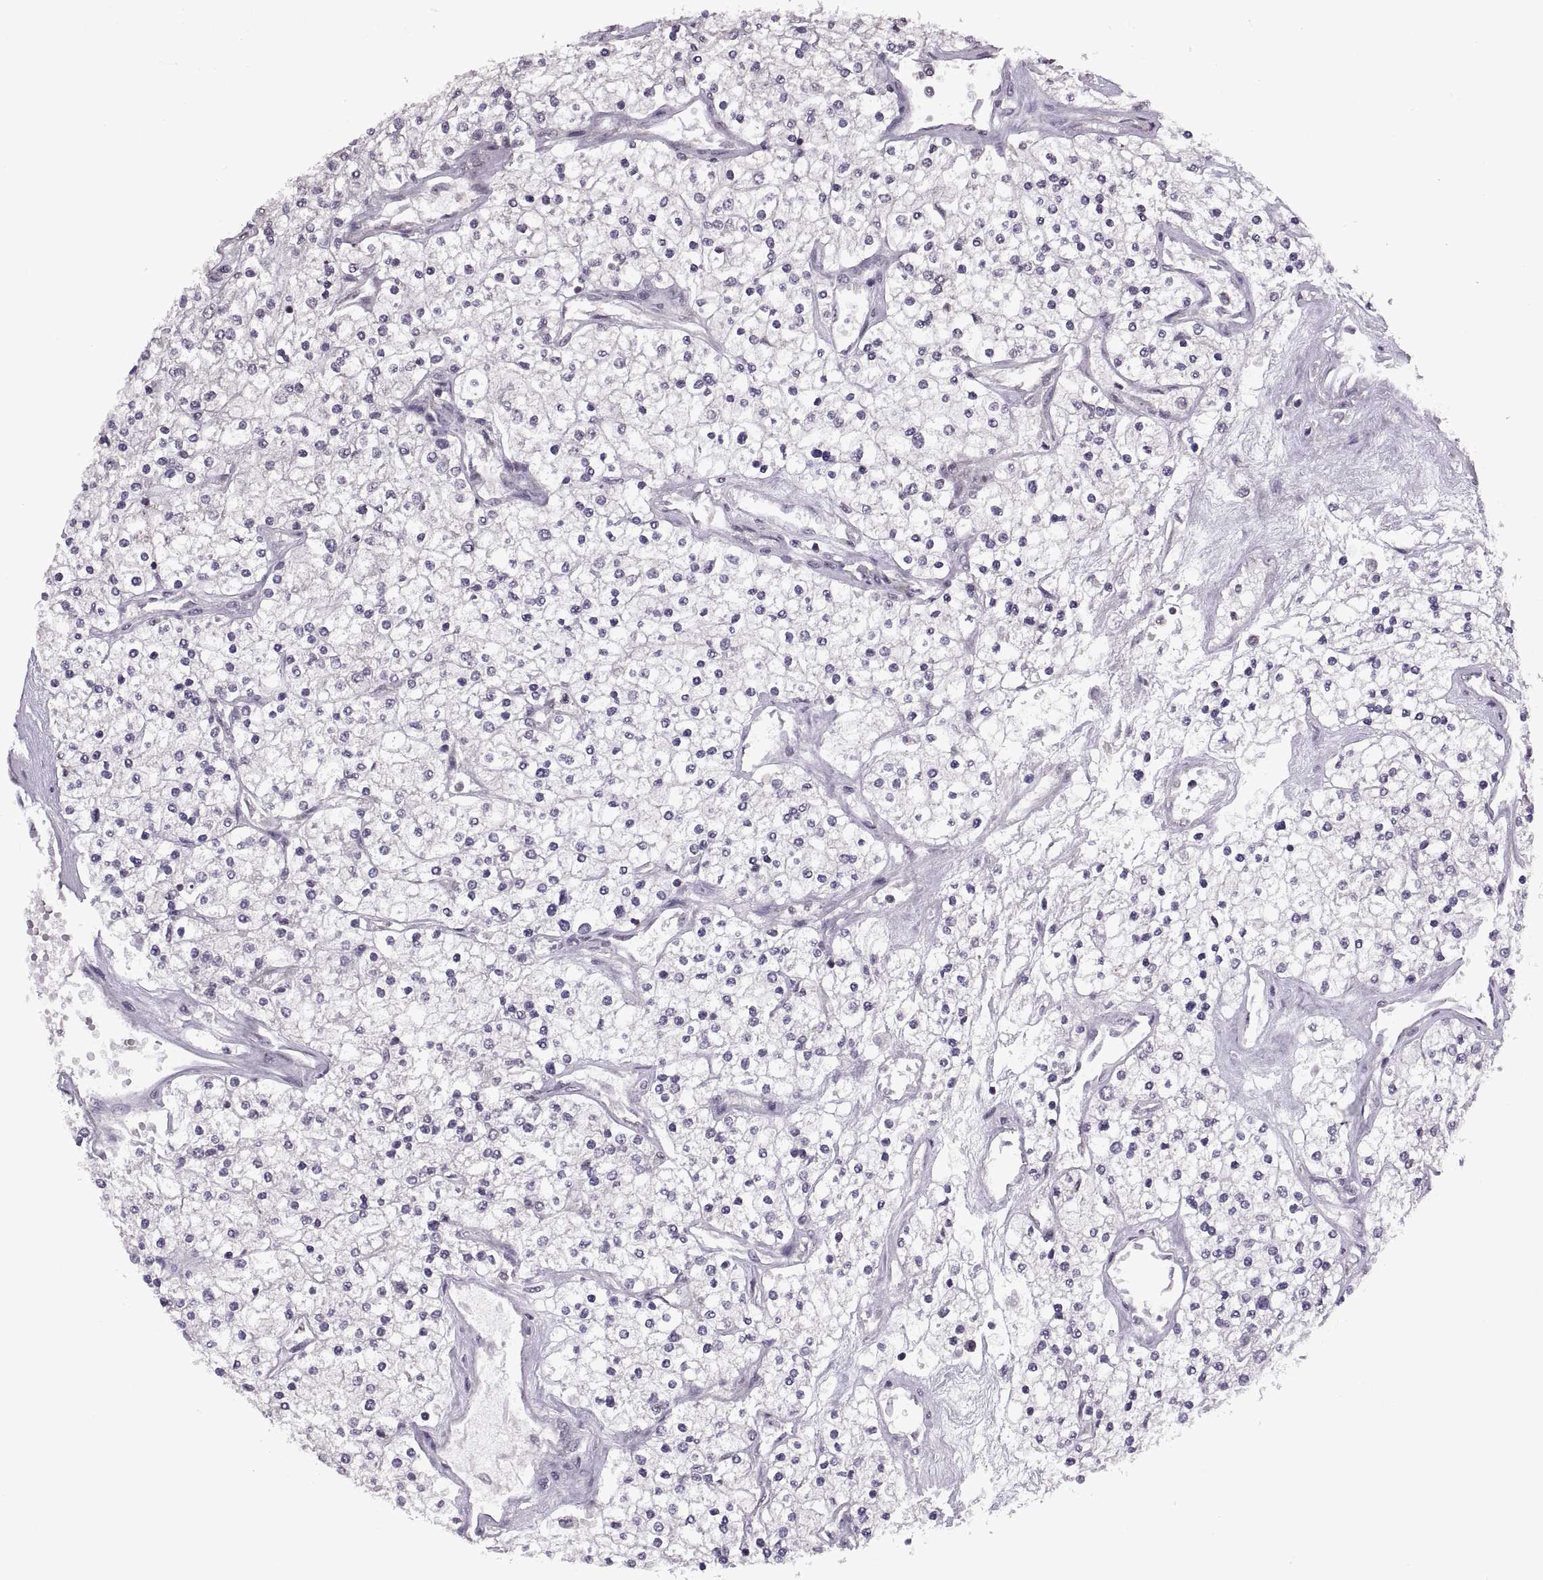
{"staining": {"intensity": "negative", "quantity": "none", "location": "none"}, "tissue": "renal cancer", "cell_type": "Tumor cells", "image_type": "cancer", "snomed": [{"axis": "morphology", "description": "Adenocarcinoma, NOS"}, {"axis": "topography", "description": "Kidney"}], "caption": "An immunohistochemistry (IHC) image of renal adenocarcinoma is shown. There is no staining in tumor cells of renal adenocarcinoma.", "gene": "INTS3", "patient": {"sex": "male", "age": 80}}